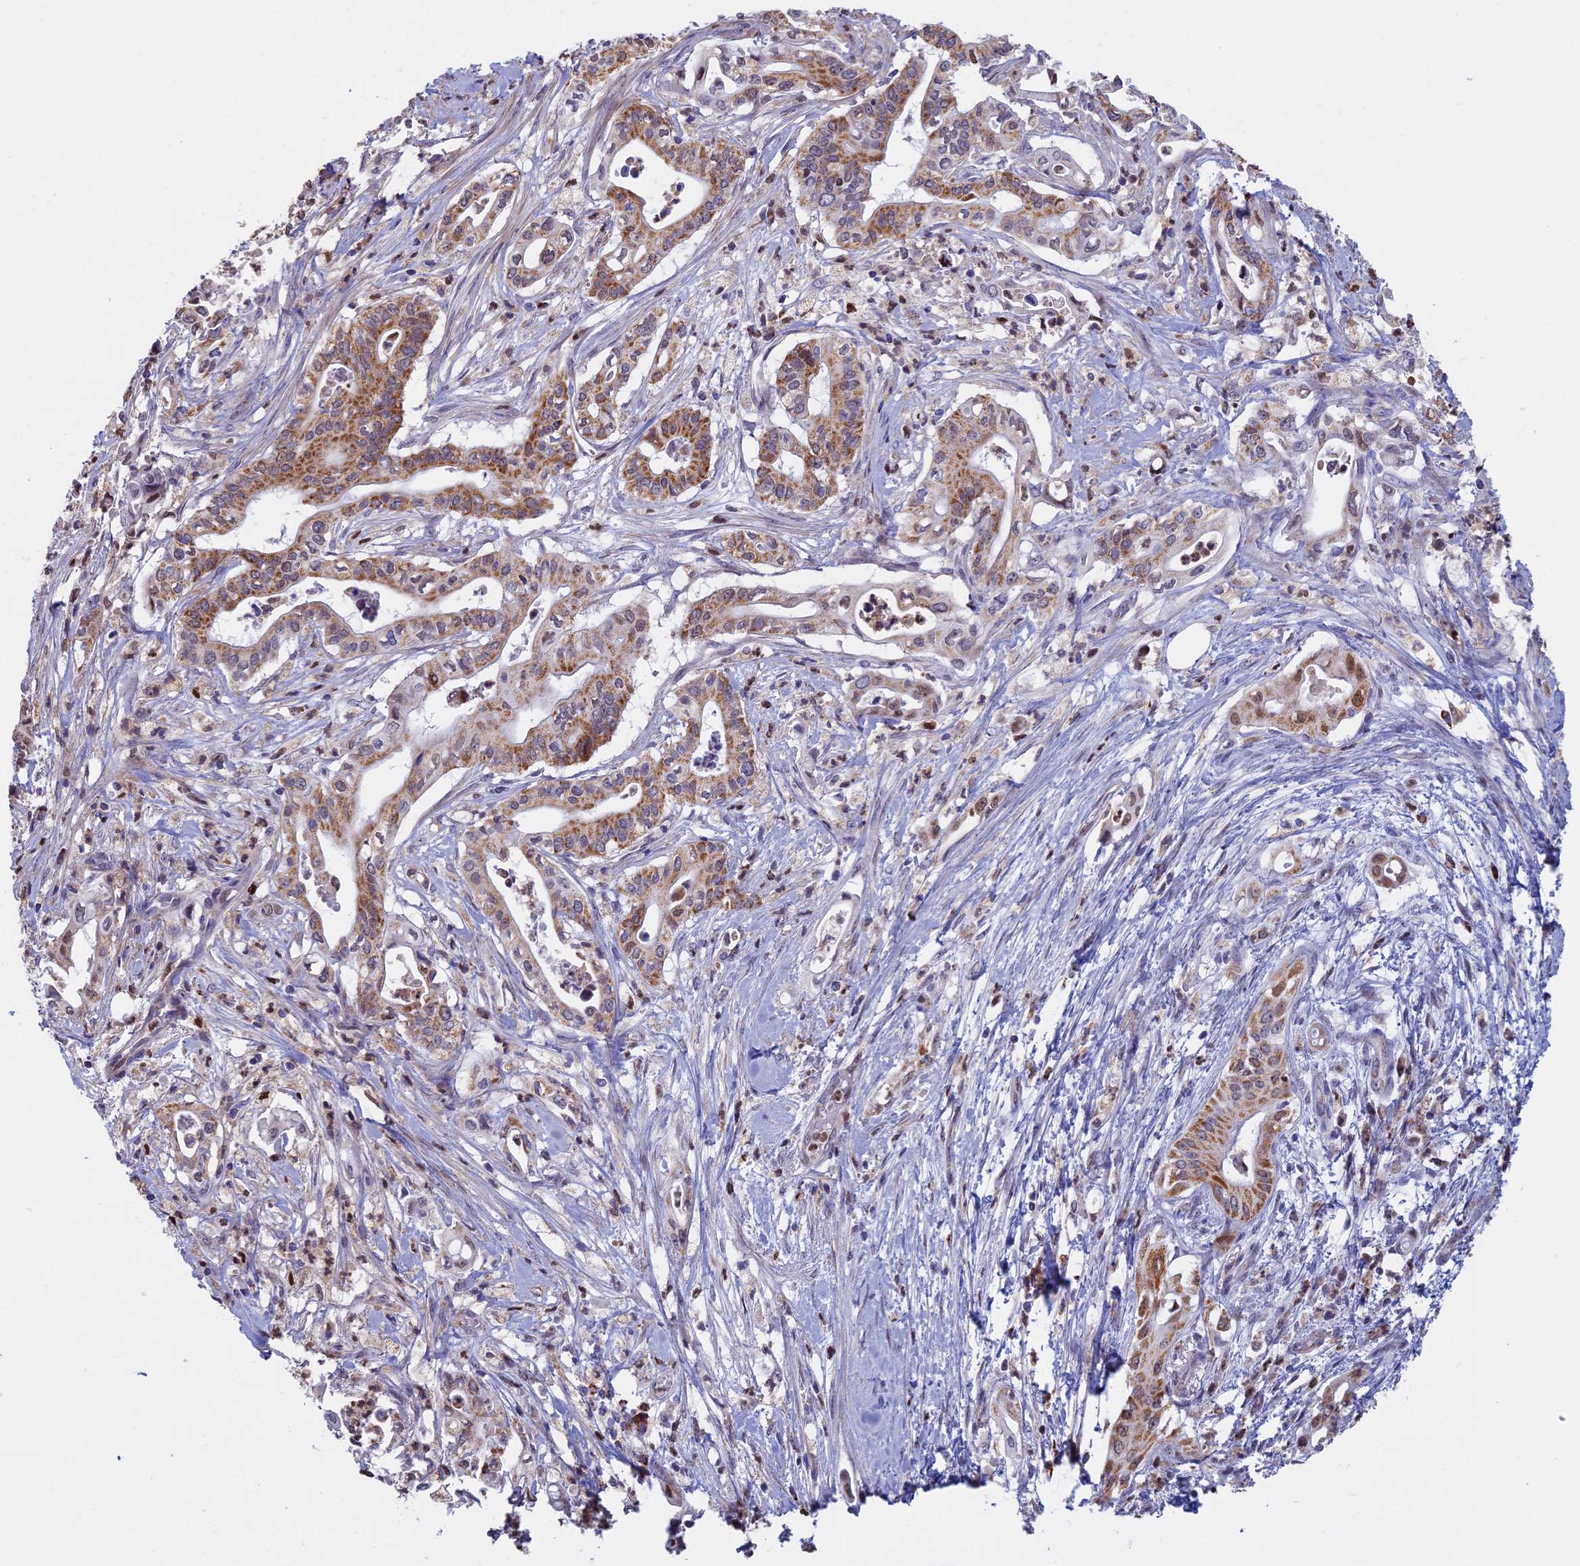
{"staining": {"intensity": "moderate", "quantity": ">75%", "location": "cytoplasmic/membranous"}, "tissue": "pancreatic cancer", "cell_type": "Tumor cells", "image_type": "cancer", "snomed": [{"axis": "morphology", "description": "Adenocarcinoma, NOS"}, {"axis": "topography", "description": "Pancreas"}], "caption": "A brown stain labels moderate cytoplasmic/membranous staining of a protein in human pancreatic cancer (adenocarcinoma) tumor cells. (IHC, brightfield microscopy, high magnification).", "gene": "ACSS1", "patient": {"sex": "female", "age": 77}}